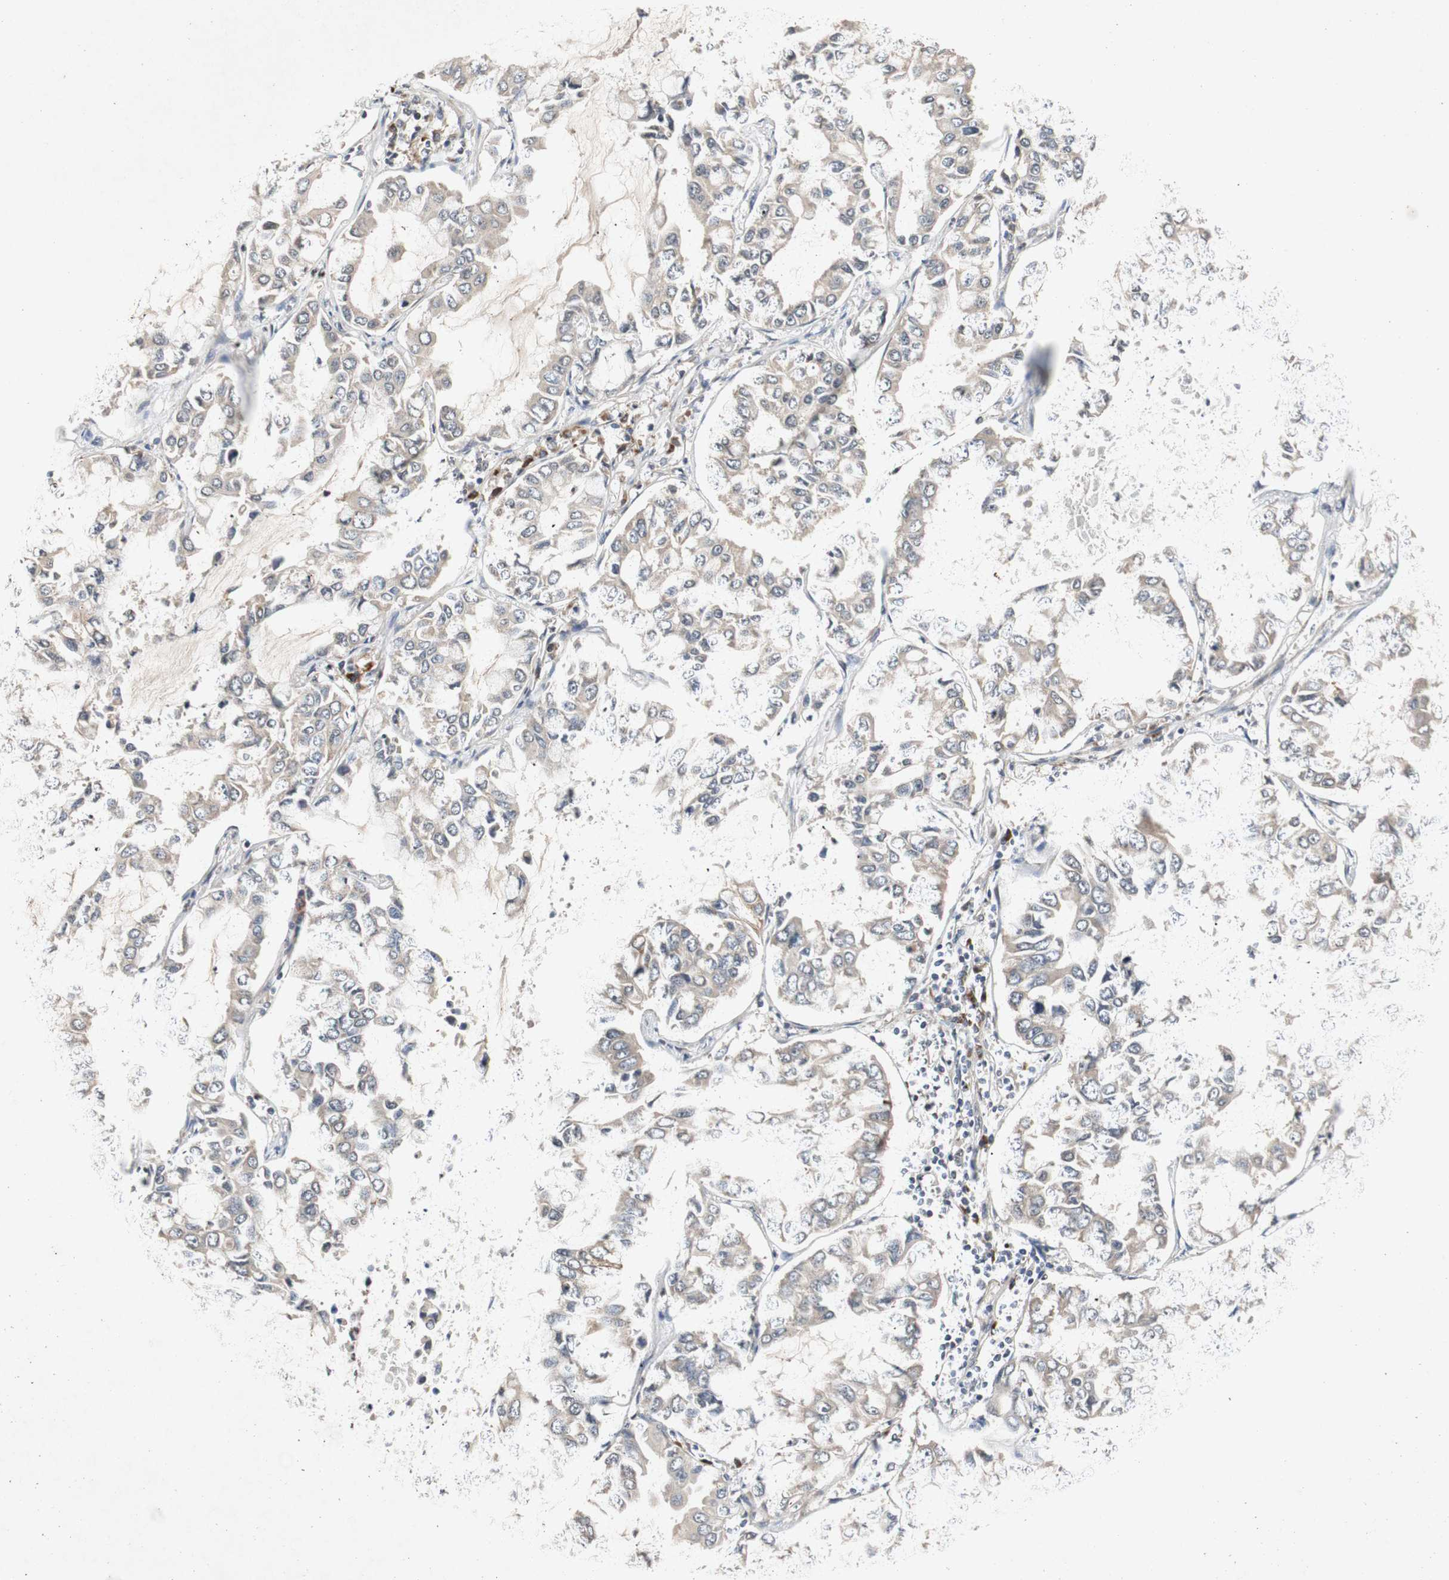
{"staining": {"intensity": "moderate", "quantity": ">75%", "location": "cytoplasmic/membranous"}, "tissue": "lung cancer", "cell_type": "Tumor cells", "image_type": "cancer", "snomed": [{"axis": "morphology", "description": "Adenocarcinoma, NOS"}, {"axis": "topography", "description": "Lung"}], "caption": "Protein staining by IHC shows moderate cytoplasmic/membranous staining in approximately >75% of tumor cells in lung cancer (adenocarcinoma).", "gene": "PIN1", "patient": {"sex": "male", "age": 64}}